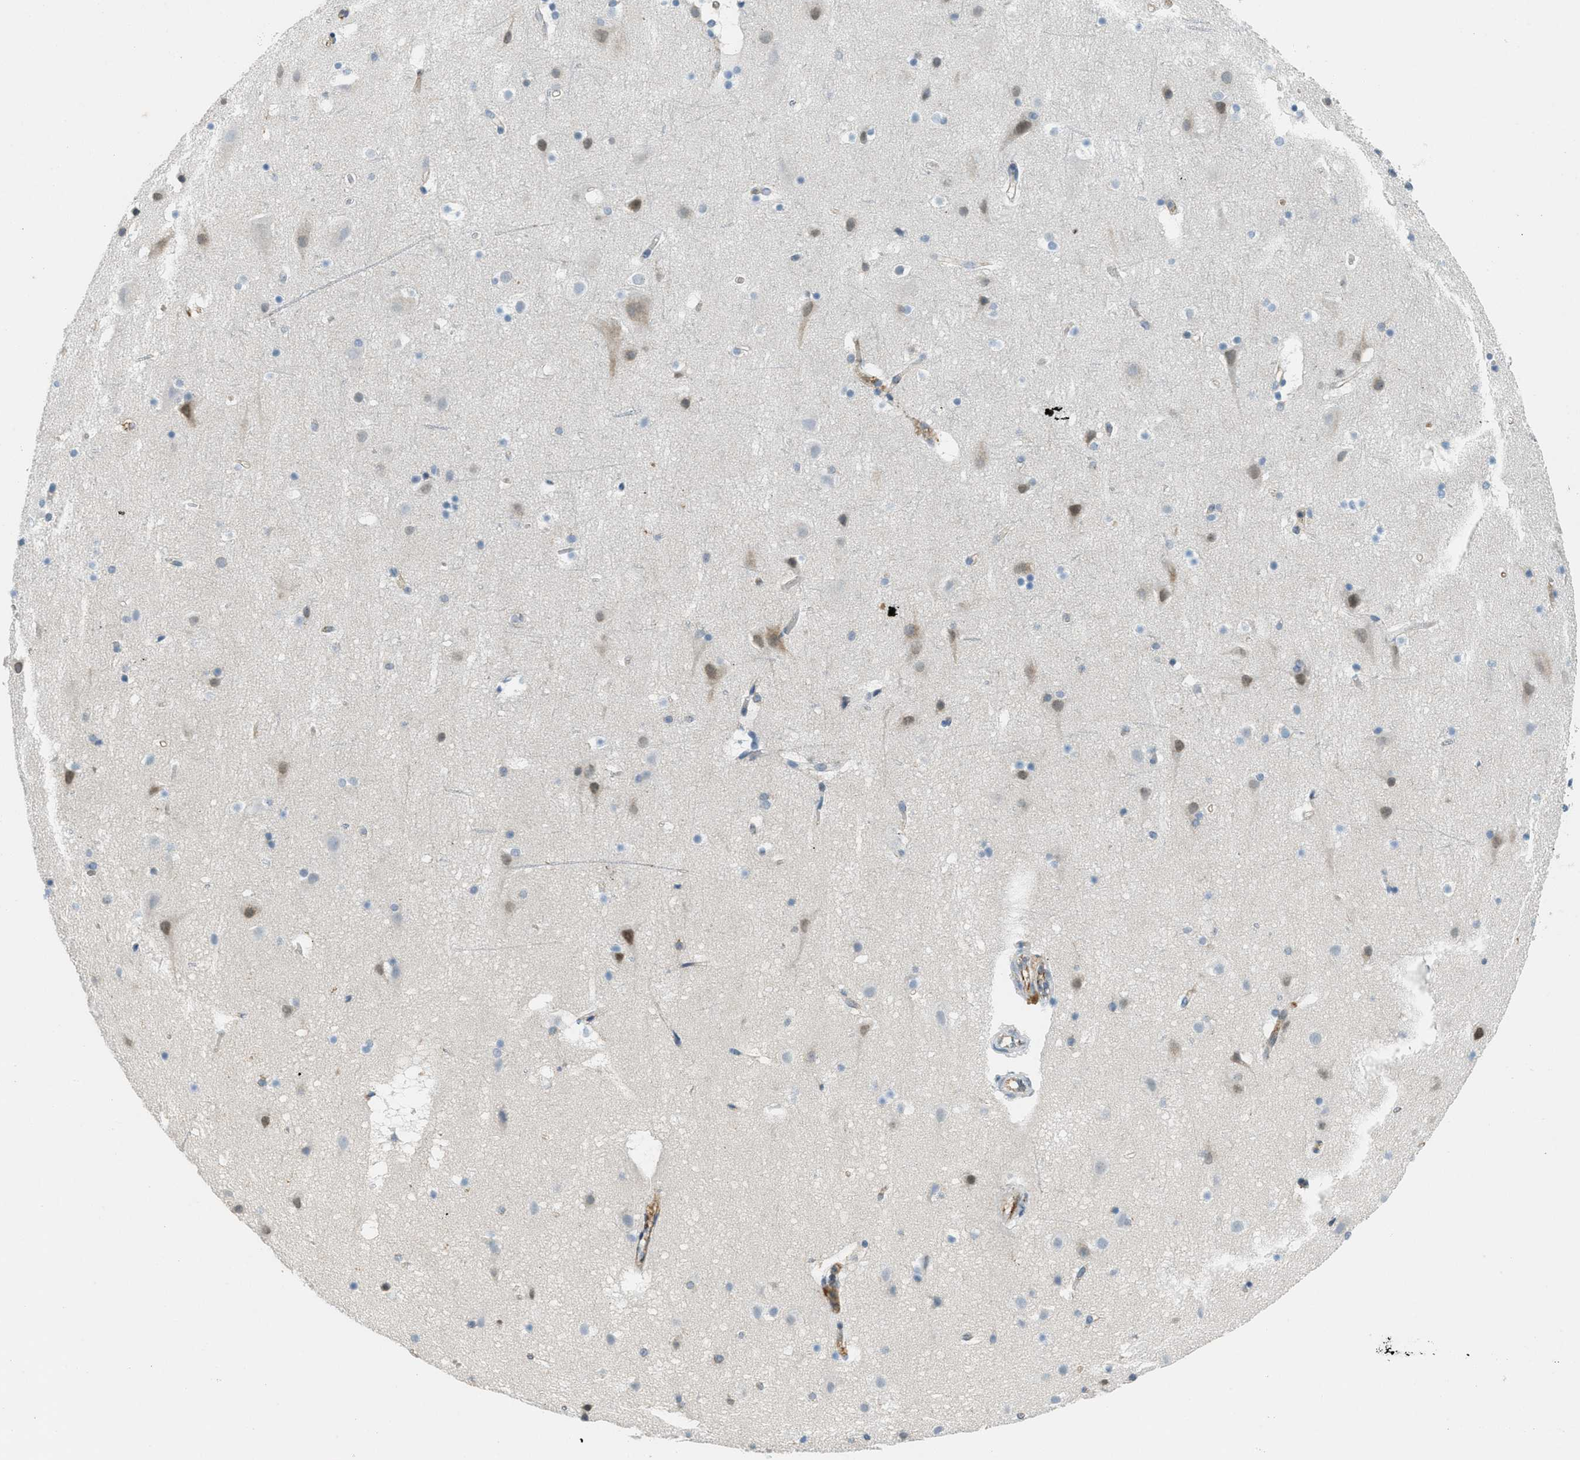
{"staining": {"intensity": "moderate", "quantity": "25%-75%", "location": "cytoplasmic/membranous"}, "tissue": "cerebral cortex", "cell_type": "Endothelial cells", "image_type": "normal", "snomed": [{"axis": "morphology", "description": "Normal tissue, NOS"}, {"axis": "topography", "description": "Cerebral cortex"}], "caption": "Protein staining displays moderate cytoplasmic/membranous positivity in about 25%-75% of endothelial cells in unremarkable cerebral cortex. Nuclei are stained in blue.", "gene": "FYN", "patient": {"sex": "male", "age": 45}}